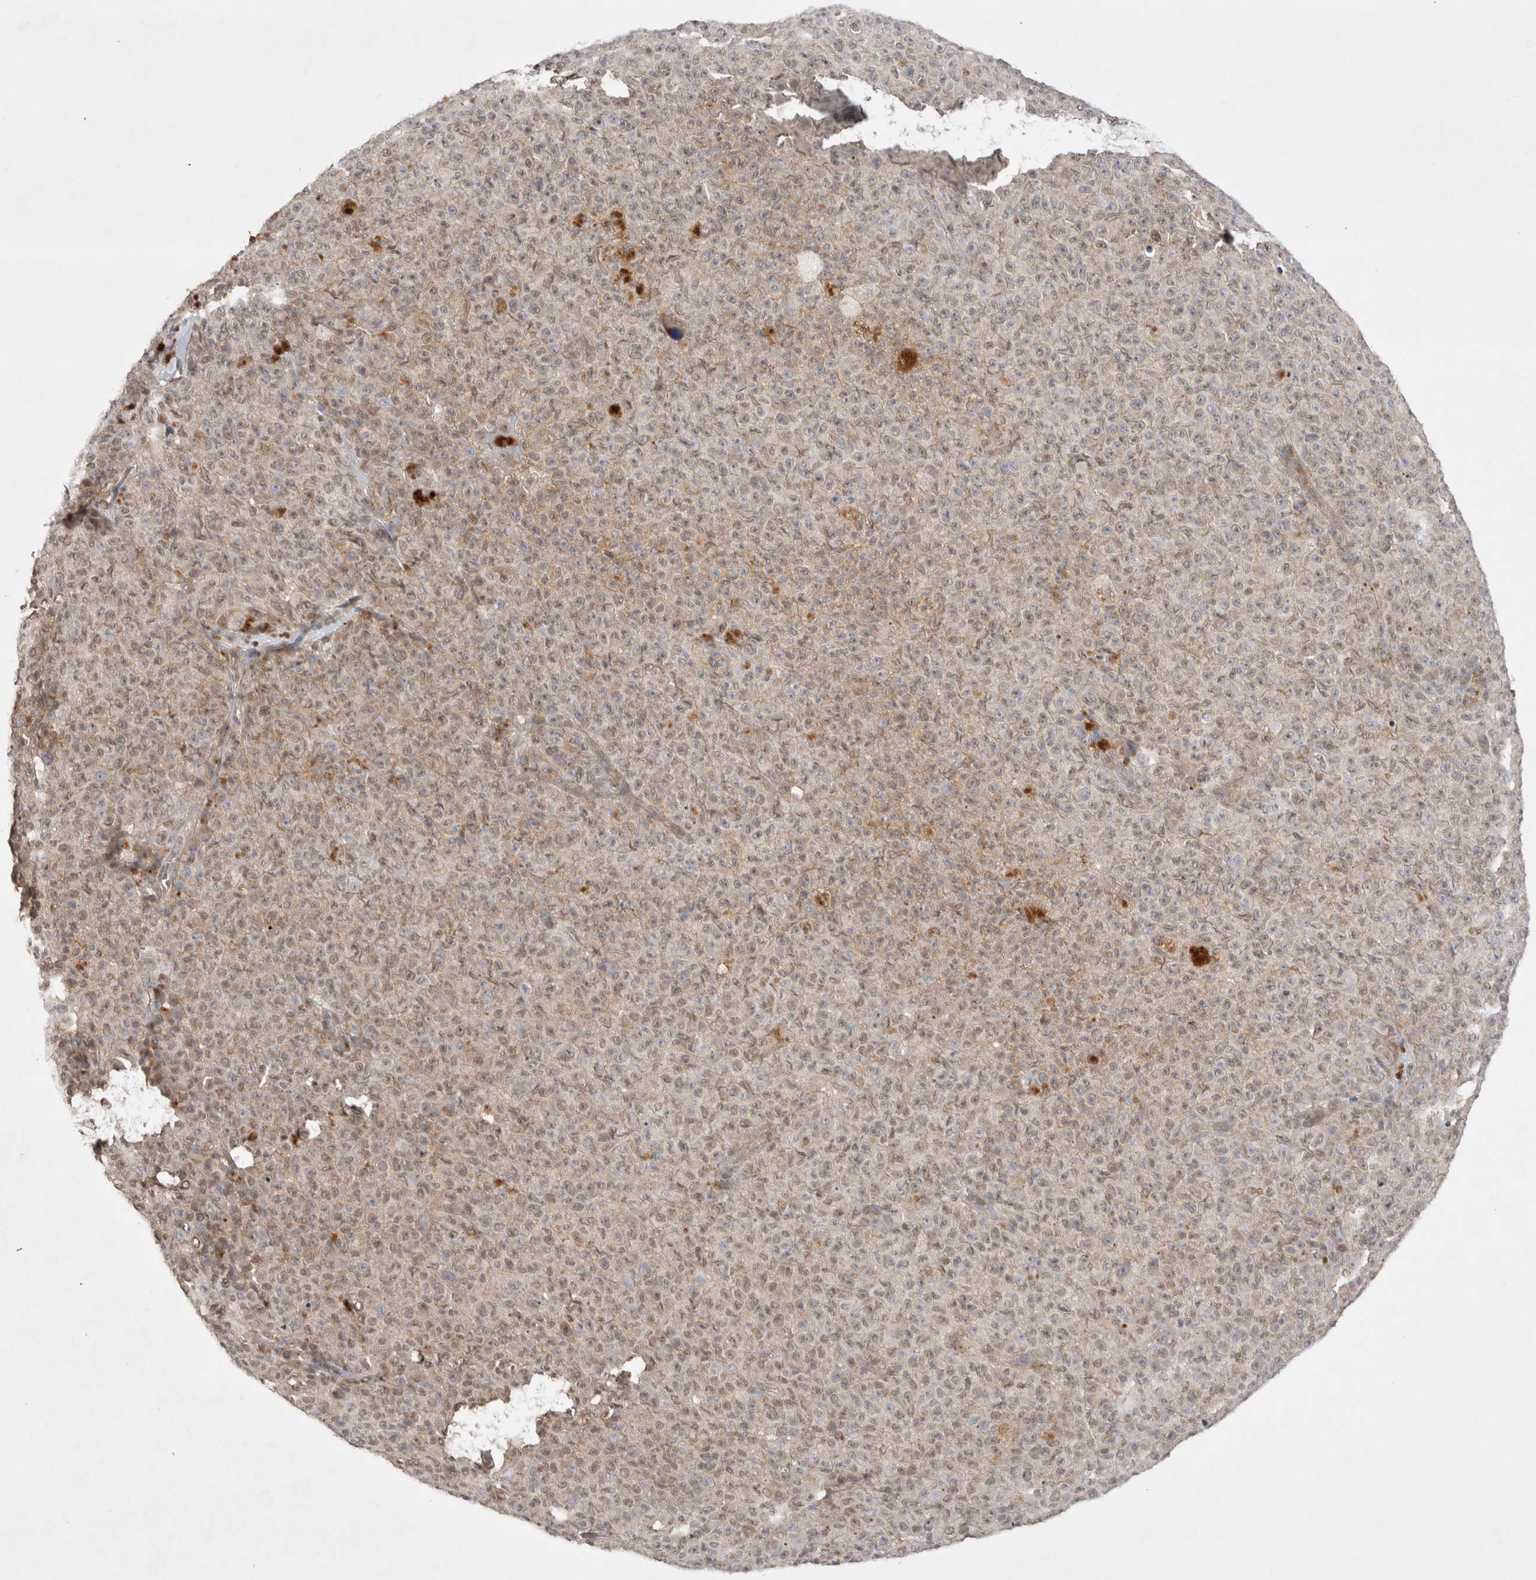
{"staining": {"intensity": "weak", "quantity": "25%-75%", "location": "cytoplasmic/membranous,nuclear"}, "tissue": "melanoma", "cell_type": "Tumor cells", "image_type": "cancer", "snomed": [{"axis": "morphology", "description": "Malignant melanoma, NOS"}, {"axis": "topography", "description": "Skin"}], "caption": "IHC image of malignant melanoma stained for a protein (brown), which reveals low levels of weak cytoplasmic/membranous and nuclear positivity in about 25%-75% of tumor cells.", "gene": "WIPF2", "patient": {"sex": "female", "age": 82}}